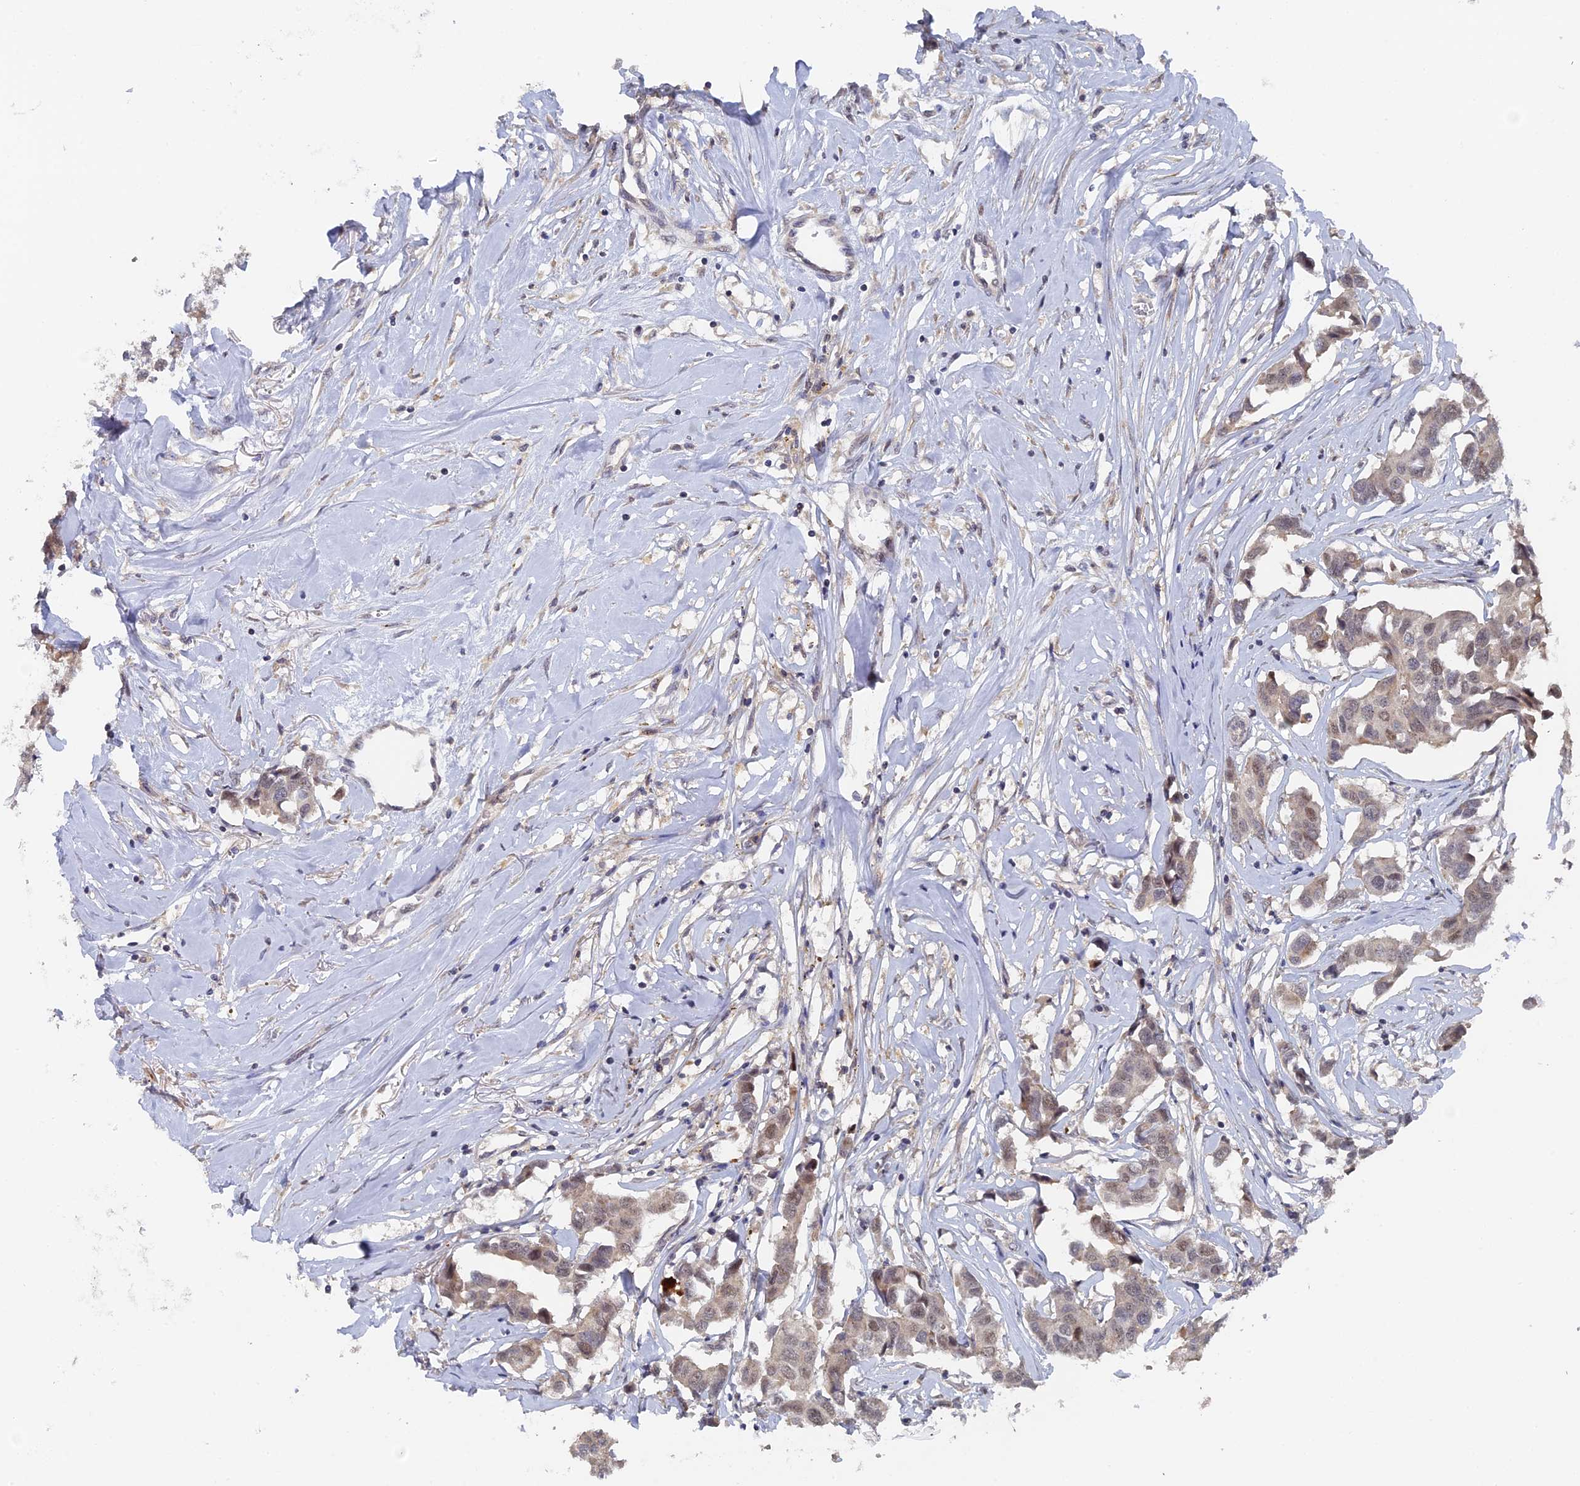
{"staining": {"intensity": "weak", "quantity": "<25%", "location": "nuclear"}, "tissue": "breast cancer", "cell_type": "Tumor cells", "image_type": "cancer", "snomed": [{"axis": "morphology", "description": "Duct carcinoma"}, {"axis": "topography", "description": "Breast"}], "caption": "Protein analysis of breast cancer (infiltrating ductal carcinoma) demonstrates no significant expression in tumor cells.", "gene": "MIGA2", "patient": {"sex": "female", "age": 80}}